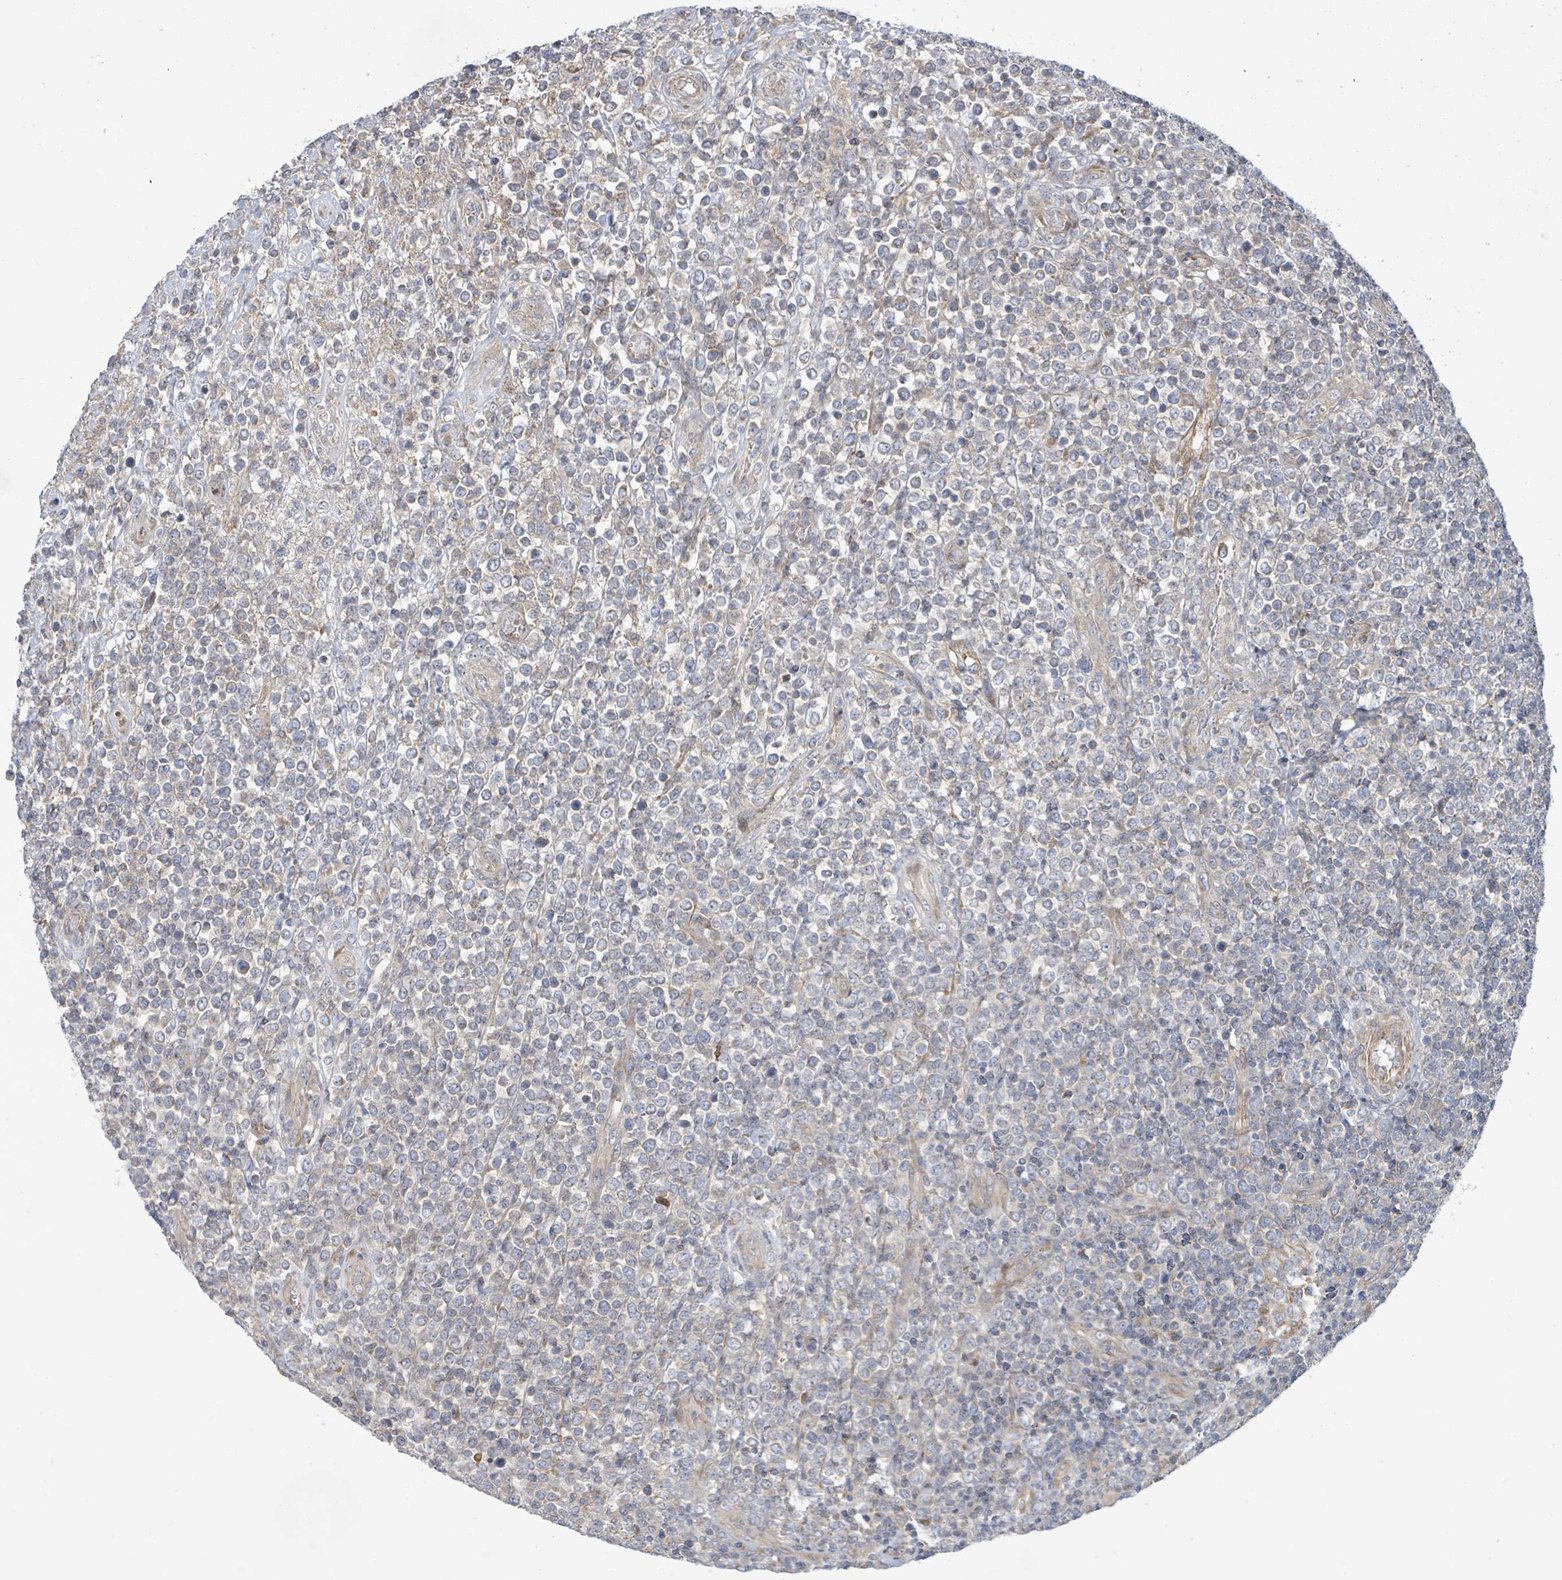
{"staining": {"intensity": "weak", "quantity": "25%-75%", "location": "cytoplasmic/membranous"}, "tissue": "lymphoma", "cell_type": "Tumor cells", "image_type": "cancer", "snomed": [{"axis": "morphology", "description": "Malignant lymphoma, non-Hodgkin's type, High grade"}, {"axis": "topography", "description": "Soft tissue"}], "caption": "Protein expression analysis of human lymphoma reveals weak cytoplasmic/membranous staining in approximately 25%-75% of tumor cells.", "gene": "KBTBD11", "patient": {"sex": "female", "age": 56}}